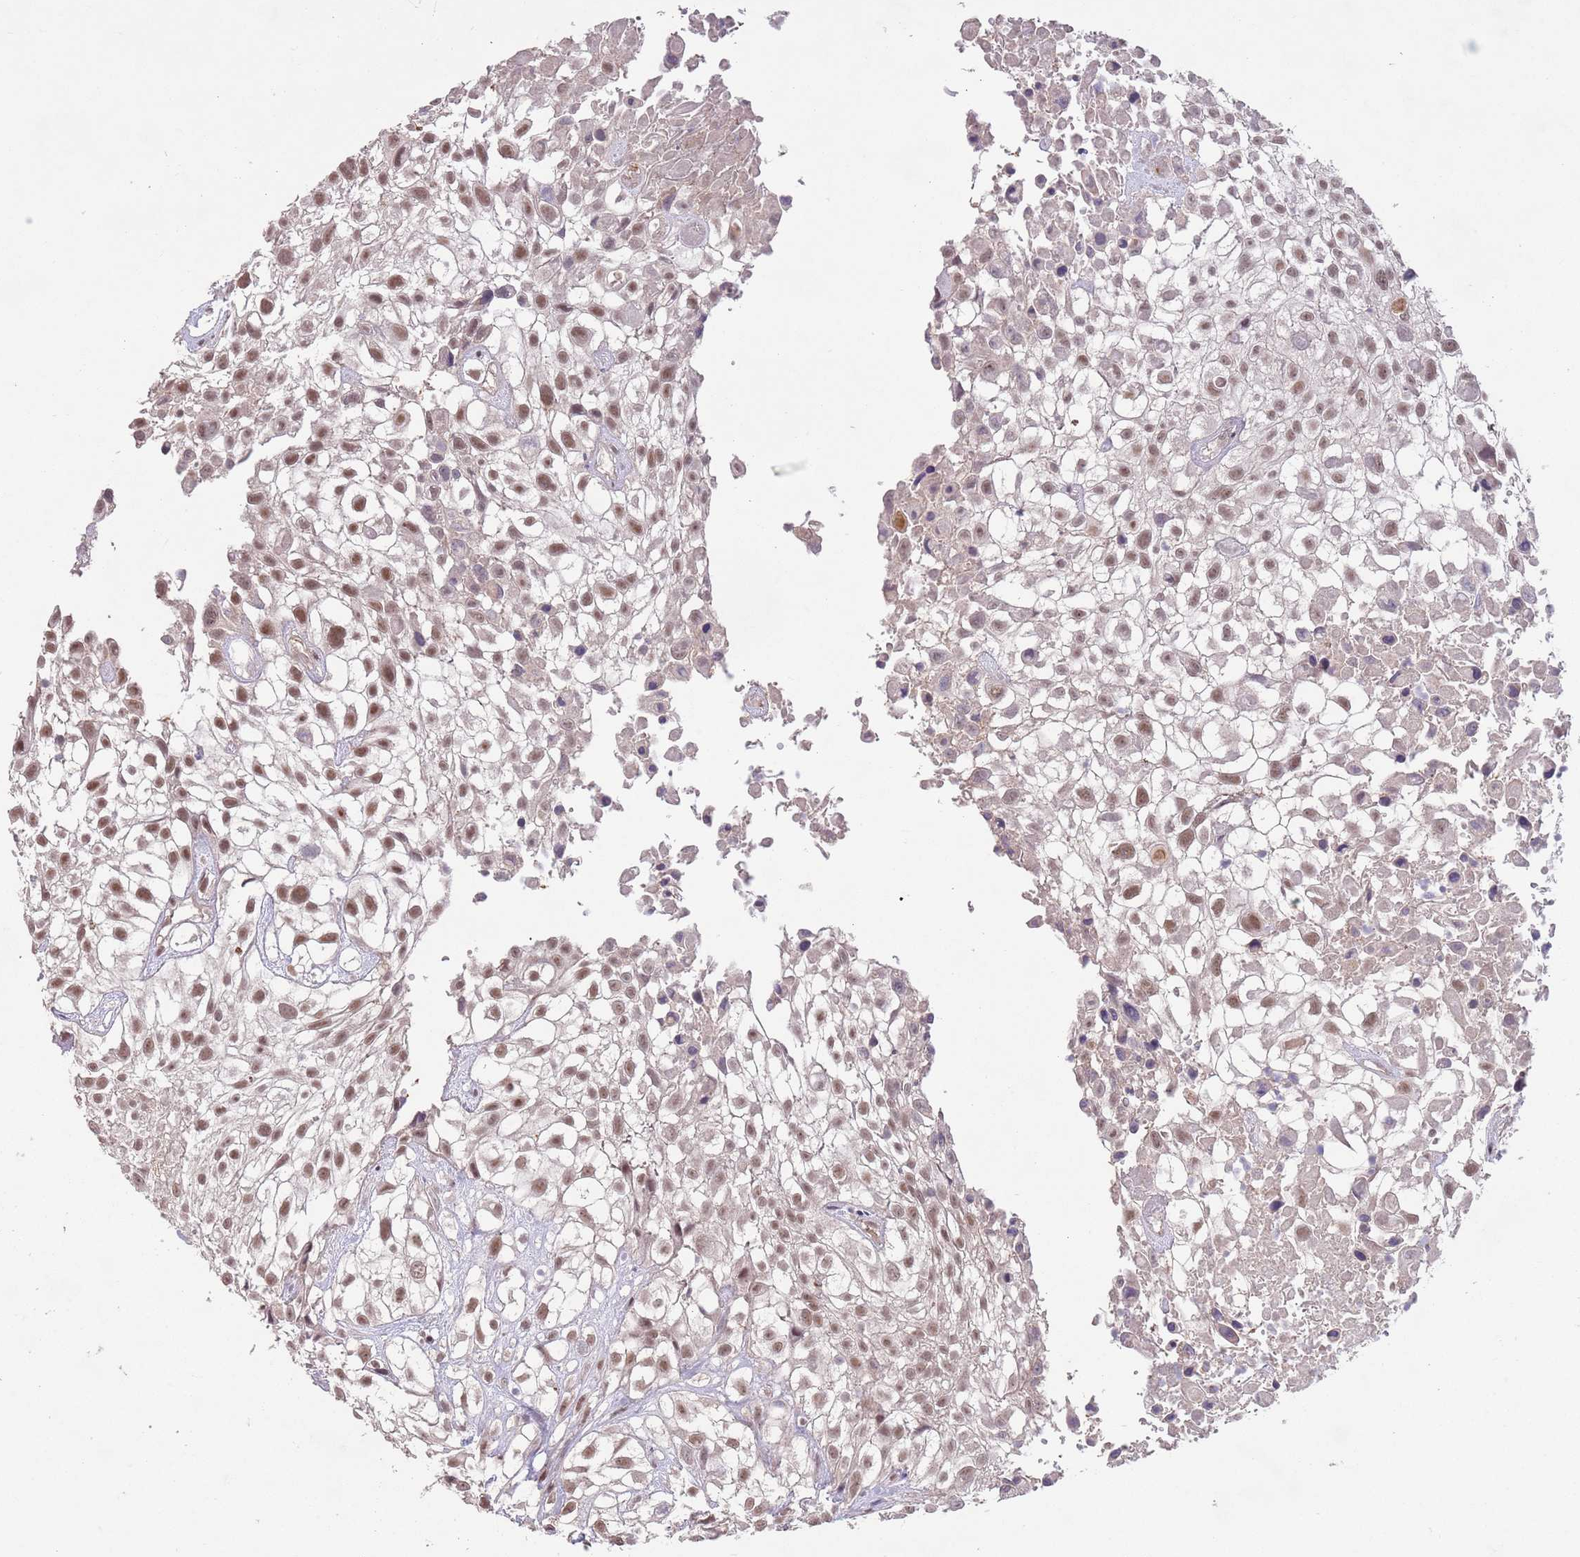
{"staining": {"intensity": "weak", "quantity": ">75%", "location": "nuclear"}, "tissue": "urothelial cancer", "cell_type": "Tumor cells", "image_type": "cancer", "snomed": [{"axis": "morphology", "description": "Urothelial carcinoma, High grade"}, {"axis": "topography", "description": "Urinary bladder"}], "caption": "Weak nuclear expression for a protein is identified in about >75% of tumor cells of urothelial cancer using immunohistochemistry (IHC).", "gene": "MEI1", "patient": {"sex": "male", "age": 56}}